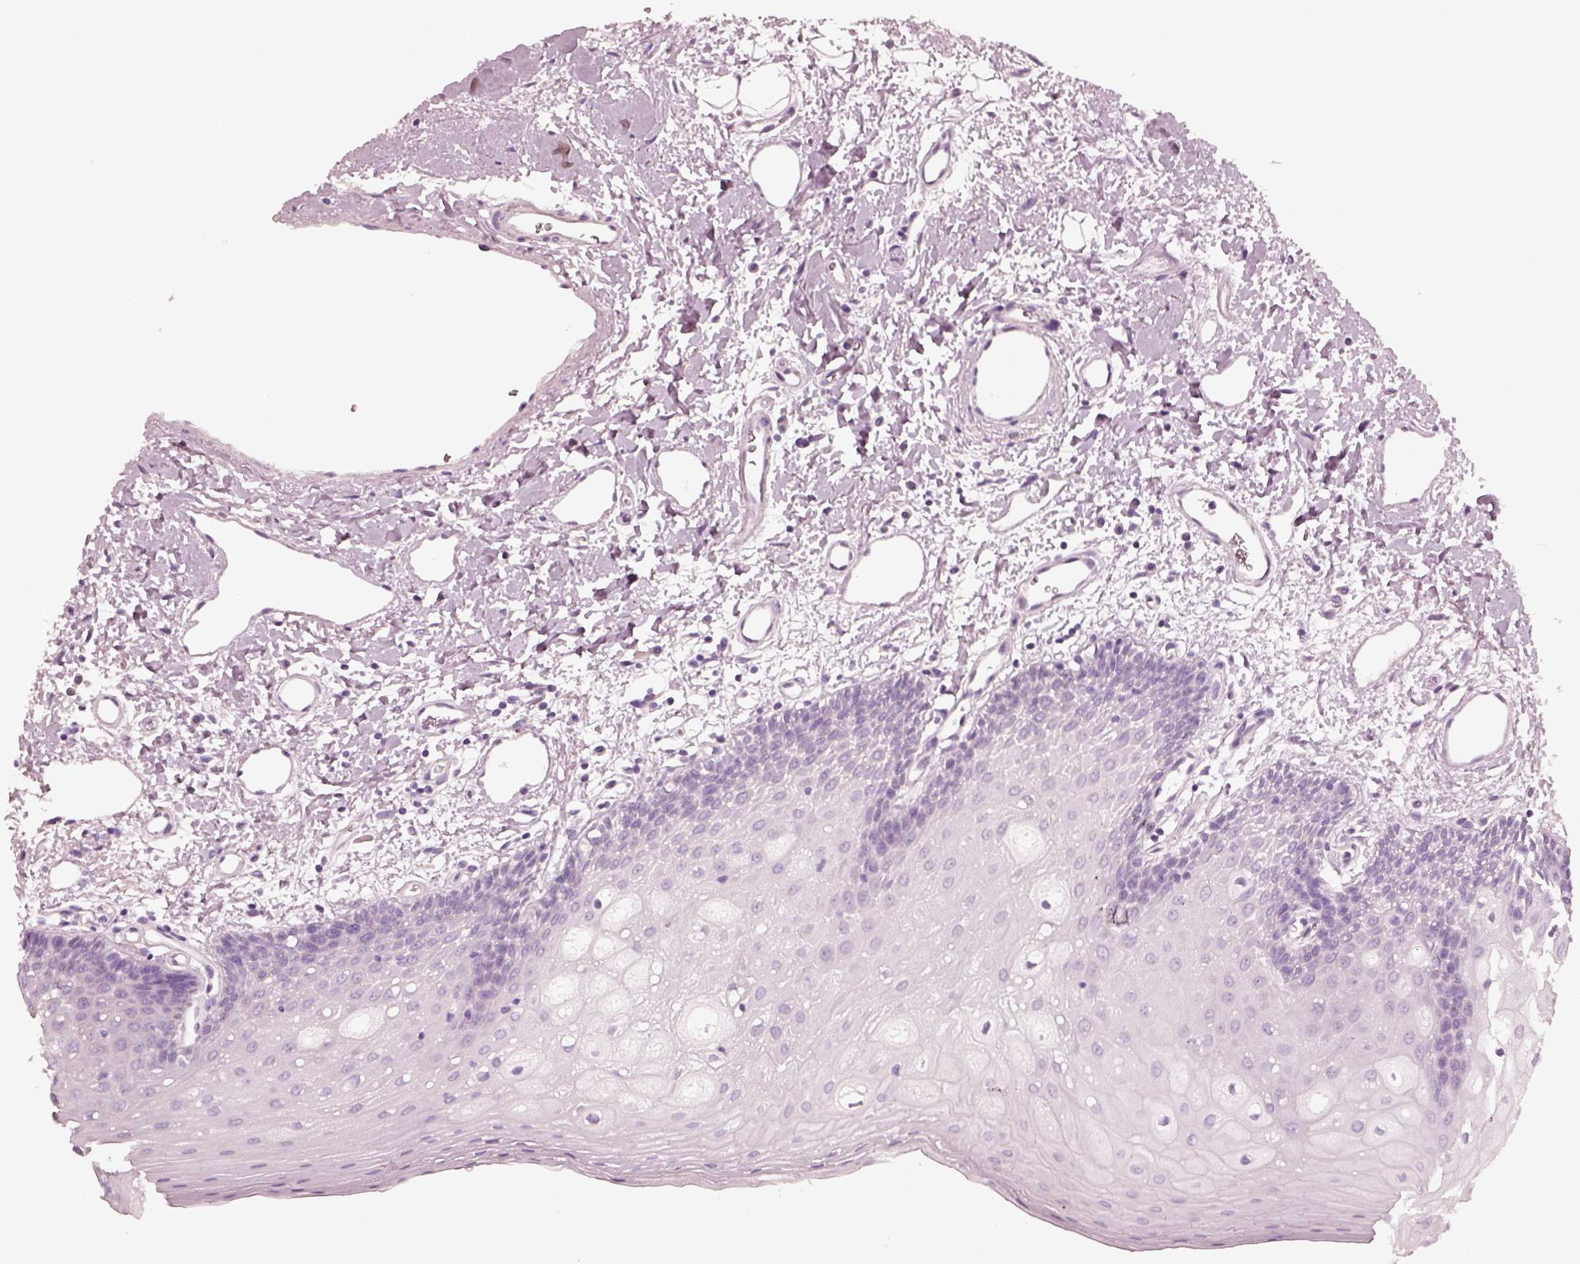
{"staining": {"intensity": "negative", "quantity": "none", "location": "none"}, "tissue": "oral mucosa", "cell_type": "Squamous epithelial cells", "image_type": "normal", "snomed": [{"axis": "morphology", "description": "Normal tissue, NOS"}, {"axis": "topography", "description": "Oral tissue"}], "caption": "Image shows no significant protein expression in squamous epithelial cells of benign oral mucosa. (DAB immunohistochemistry visualized using brightfield microscopy, high magnification).", "gene": "ZP4", "patient": {"sex": "female", "age": 43}}